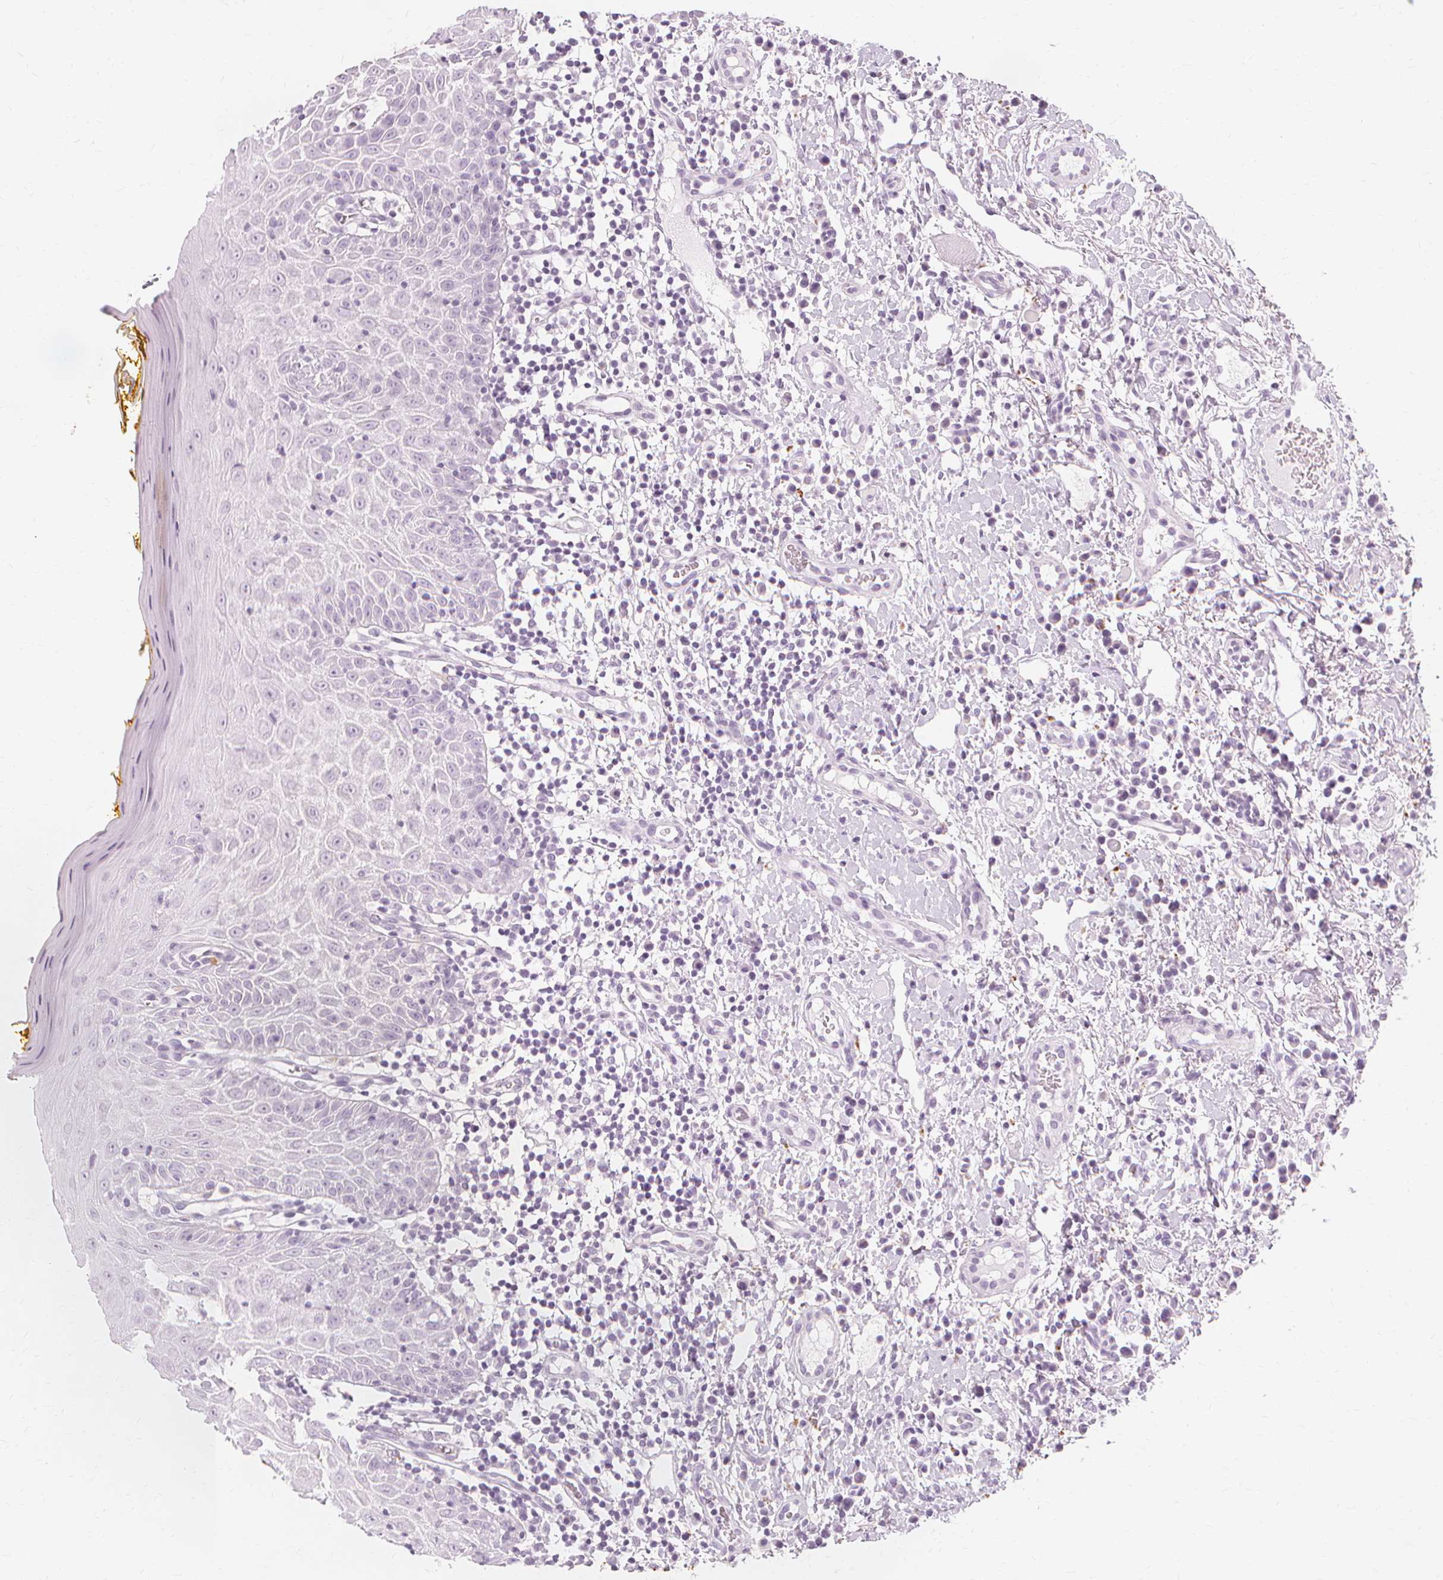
{"staining": {"intensity": "negative", "quantity": "none", "location": "none"}, "tissue": "oral mucosa", "cell_type": "Squamous epithelial cells", "image_type": "normal", "snomed": [{"axis": "morphology", "description": "Normal tissue, NOS"}, {"axis": "topography", "description": "Oral tissue"}, {"axis": "topography", "description": "Tounge, NOS"}], "caption": "Photomicrograph shows no protein expression in squamous epithelial cells of normal oral mucosa.", "gene": "TFF1", "patient": {"sex": "female", "age": 58}}